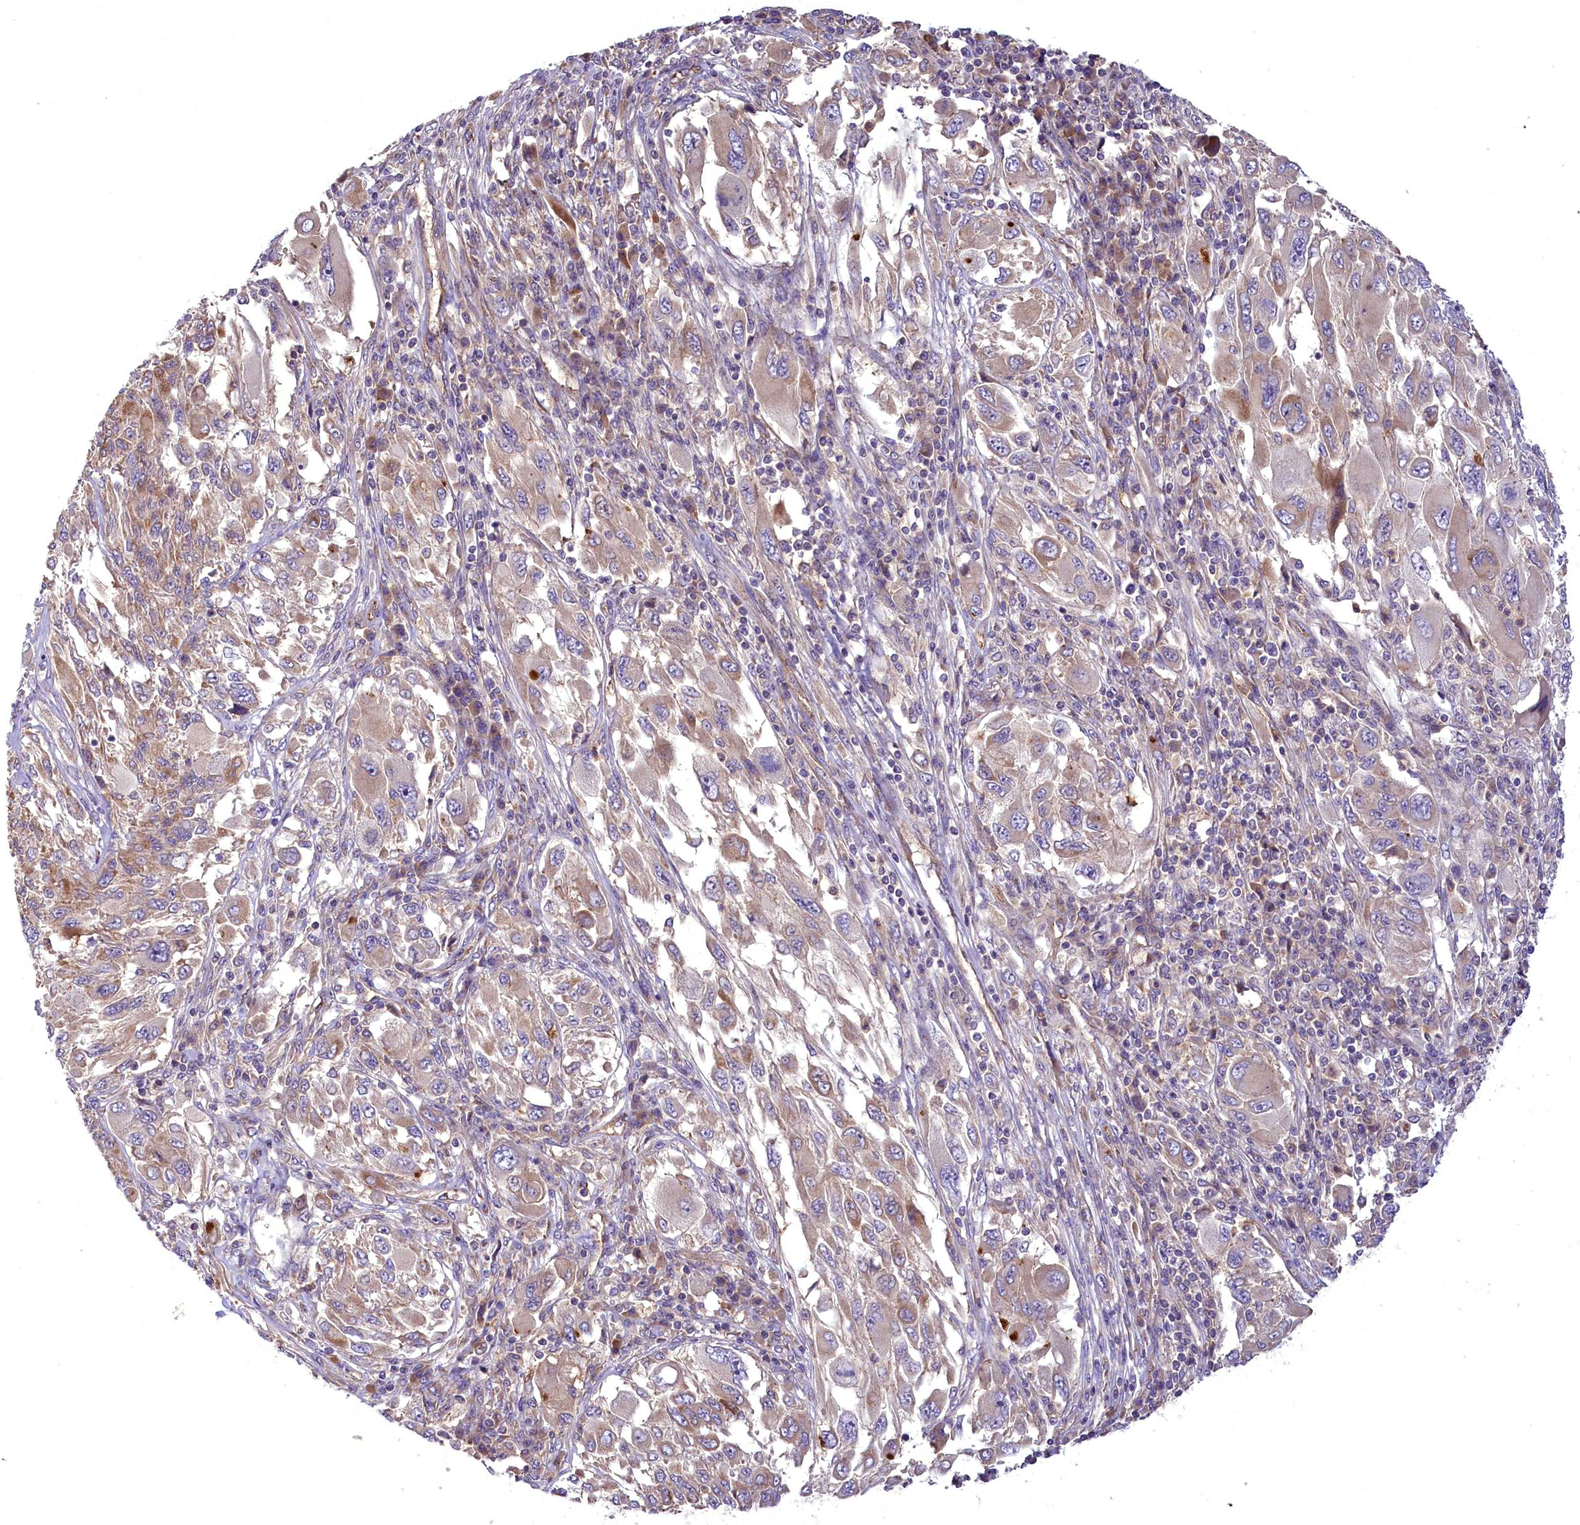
{"staining": {"intensity": "moderate", "quantity": "25%-75%", "location": "cytoplasmic/membranous"}, "tissue": "melanoma", "cell_type": "Tumor cells", "image_type": "cancer", "snomed": [{"axis": "morphology", "description": "Malignant melanoma, NOS"}, {"axis": "topography", "description": "Skin"}], "caption": "Moderate cytoplasmic/membranous protein positivity is identified in approximately 25%-75% of tumor cells in melanoma. (IHC, brightfield microscopy, high magnification).", "gene": "DNAJB9", "patient": {"sex": "female", "age": 91}}